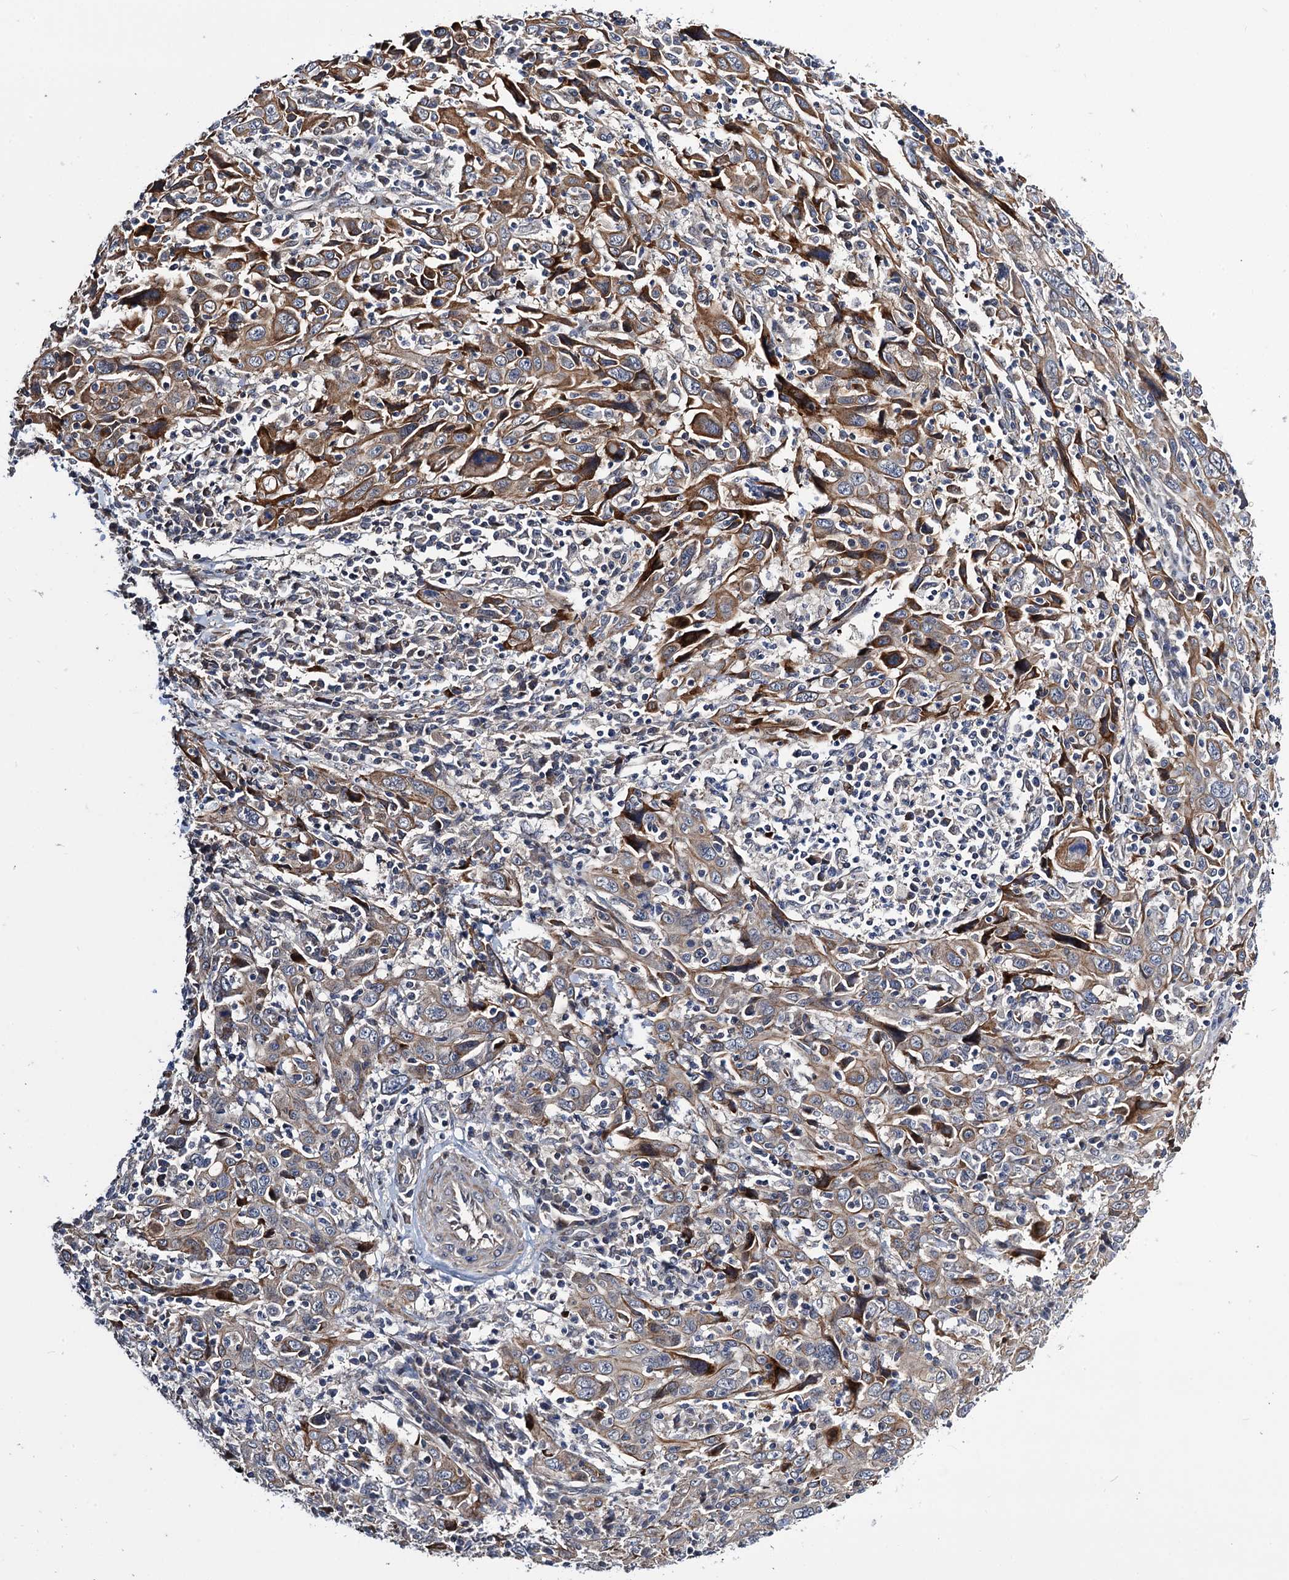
{"staining": {"intensity": "moderate", "quantity": ">75%", "location": "nuclear"}, "tissue": "cervical cancer", "cell_type": "Tumor cells", "image_type": "cancer", "snomed": [{"axis": "morphology", "description": "Squamous cell carcinoma, NOS"}, {"axis": "topography", "description": "Cervix"}], "caption": "Brown immunohistochemical staining in cervical cancer (squamous cell carcinoma) shows moderate nuclear positivity in approximately >75% of tumor cells.", "gene": "UBR1", "patient": {"sex": "female", "age": 46}}